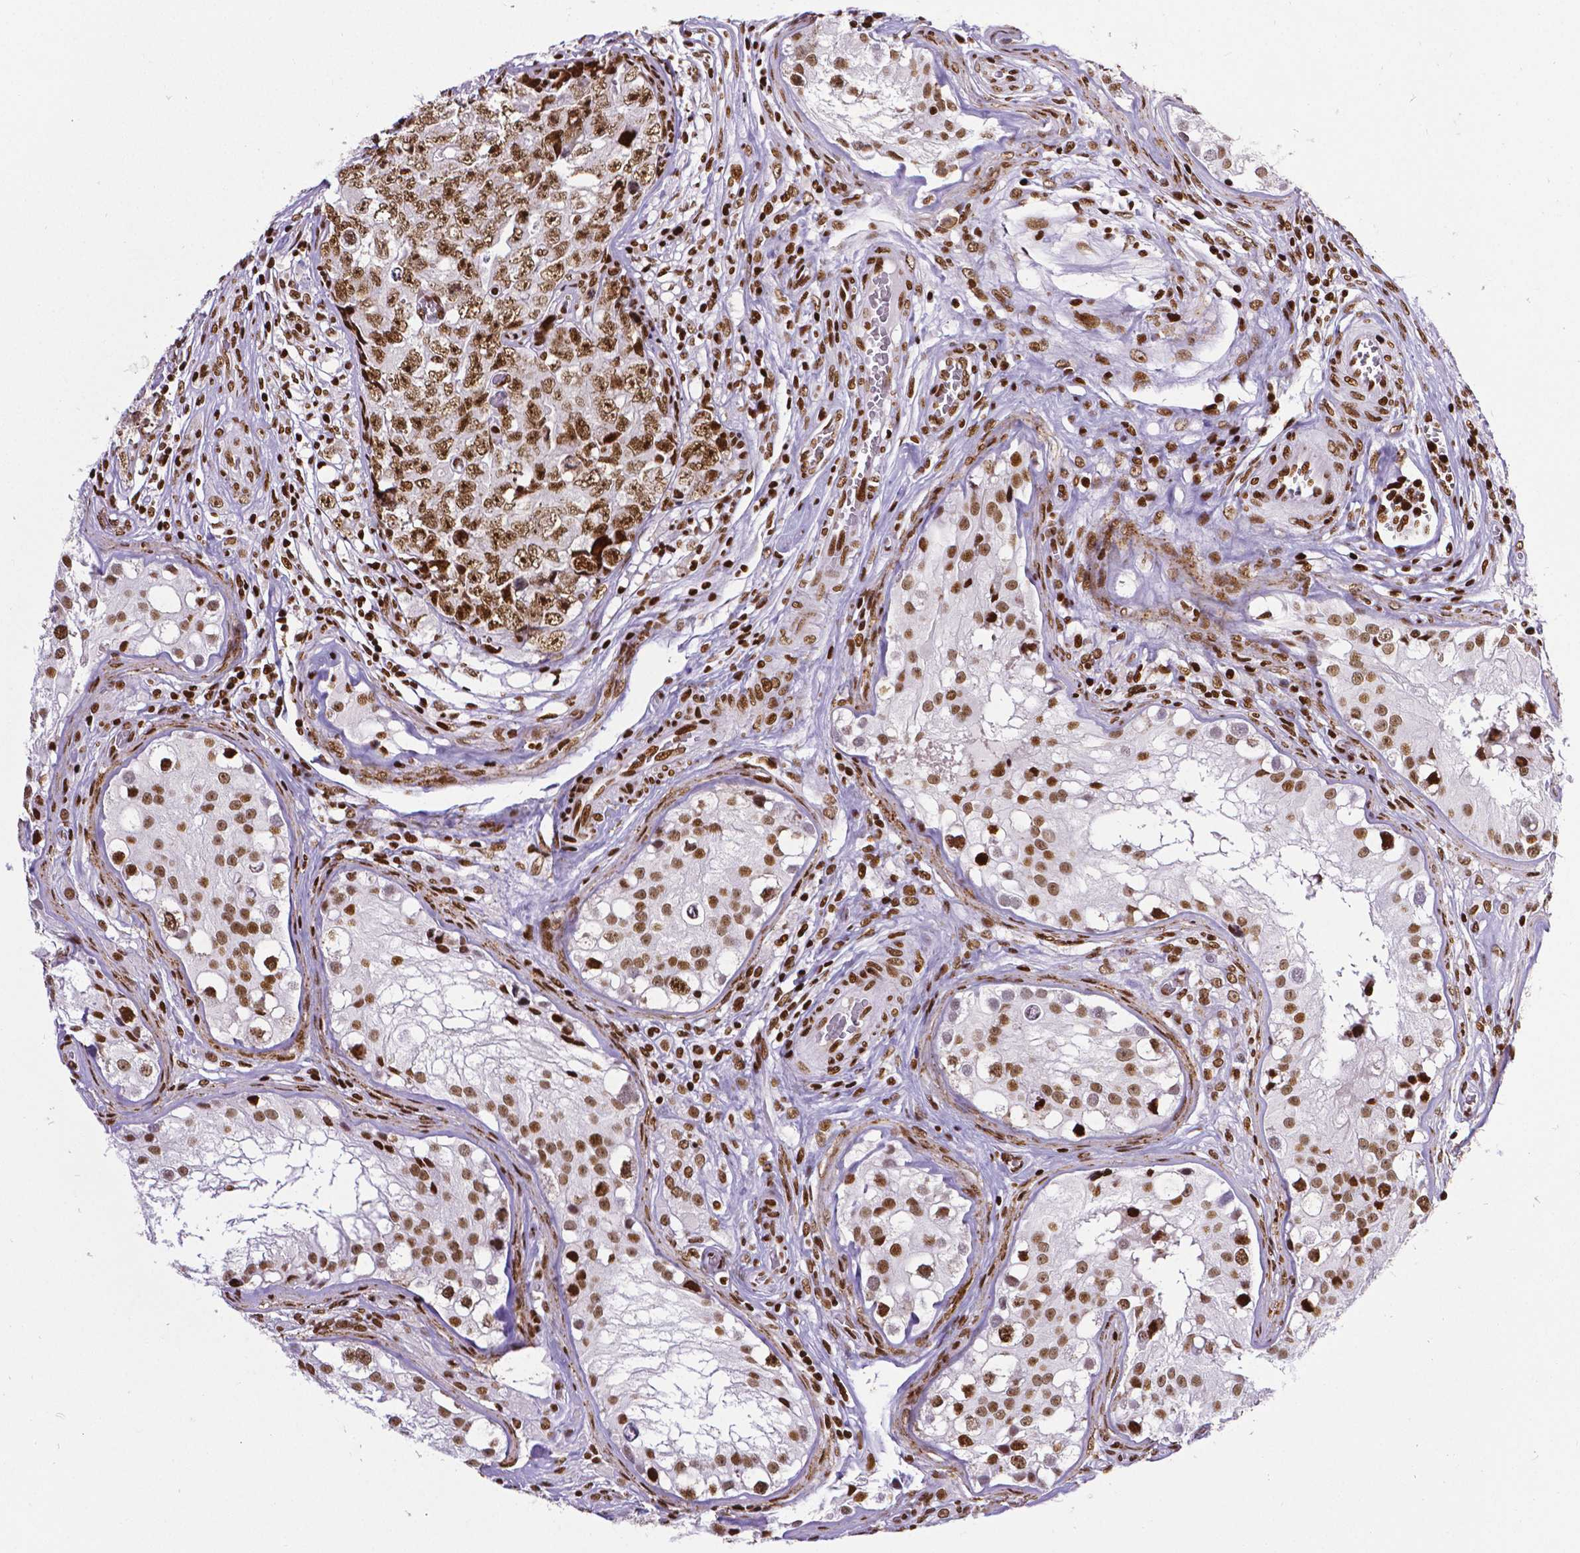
{"staining": {"intensity": "strong", "quantity": ">75%", "location": "nuclear"}, "tissue": "testis cancer", "cell_type": "Tumor cells", "image_type": "cancer", "snomed": [{"axis": "morphology", "description": "Carcinoma, Embryonal, NOS"}, {"axis": "topography", "description": "Testis"}], "caption": "Testis embryonal carcinoma stained with a protein marker shows strong staining in tumor cells.", "gene": "CTCF", "patient": {"sex": "male", "age": 18}}